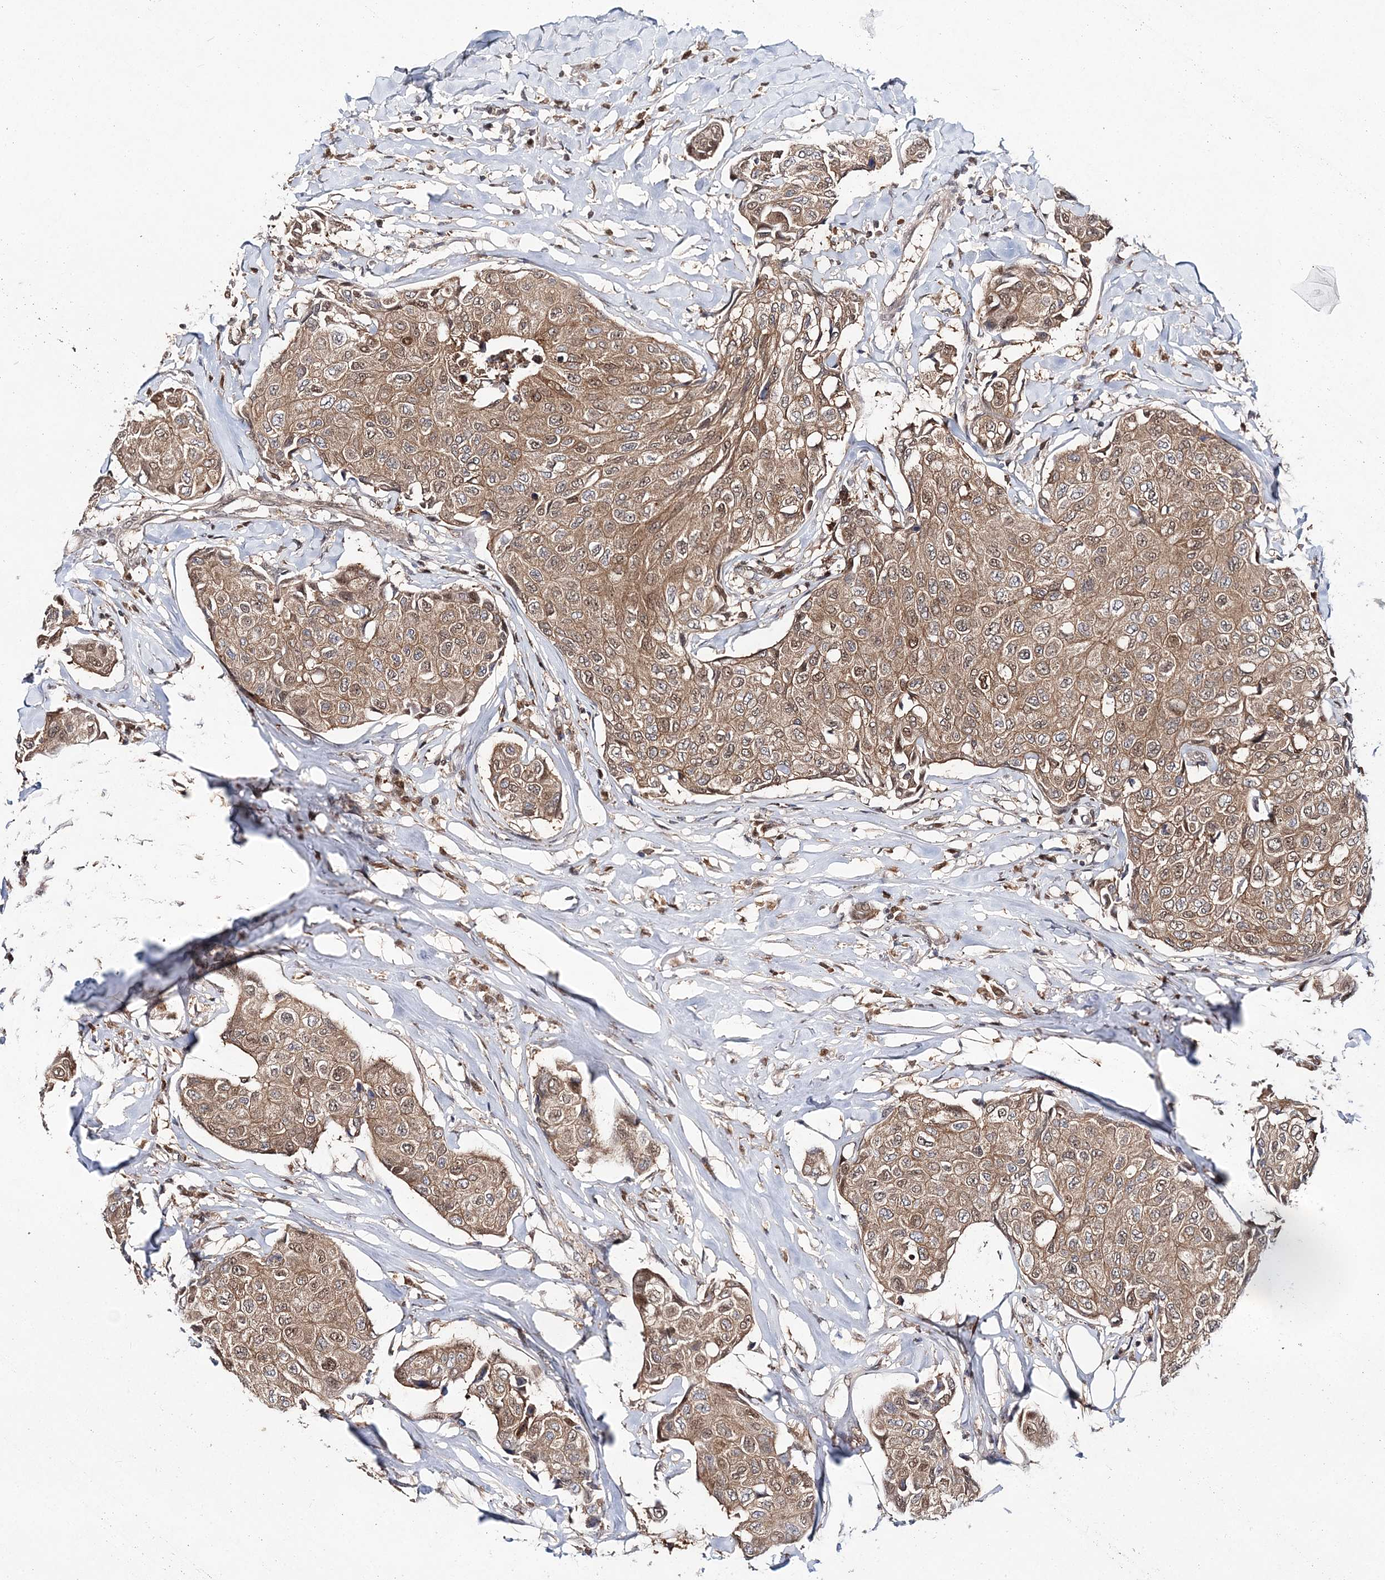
{"staining": {"intensity": "moderate", "quantity": ">75%", "location": "cytoplasmic/membranous,nuclear"}, "tissue": "breast cancer", "cell_type": "Tumor cells", "image_type": "cancer", "snomed": [{"axis": "morphology", "description": "Duct carcinoma"}, {"axis": "topography", "description": "Breast"}], "caption": "Immunohistochemistry histopathology image of neoplastic tissue: human breast cancer (invasive ductal carcinoma) stained using IHC reveals medium levels of moderate protein expression localized specifically in the cytoplasmic/membranous and nuclear of tumor cells, appearing as a cytoplasmic/membranous and nuclear brown color.", "gene": "NIF3L1", "patient": {"sex": "female", "age": 80}}